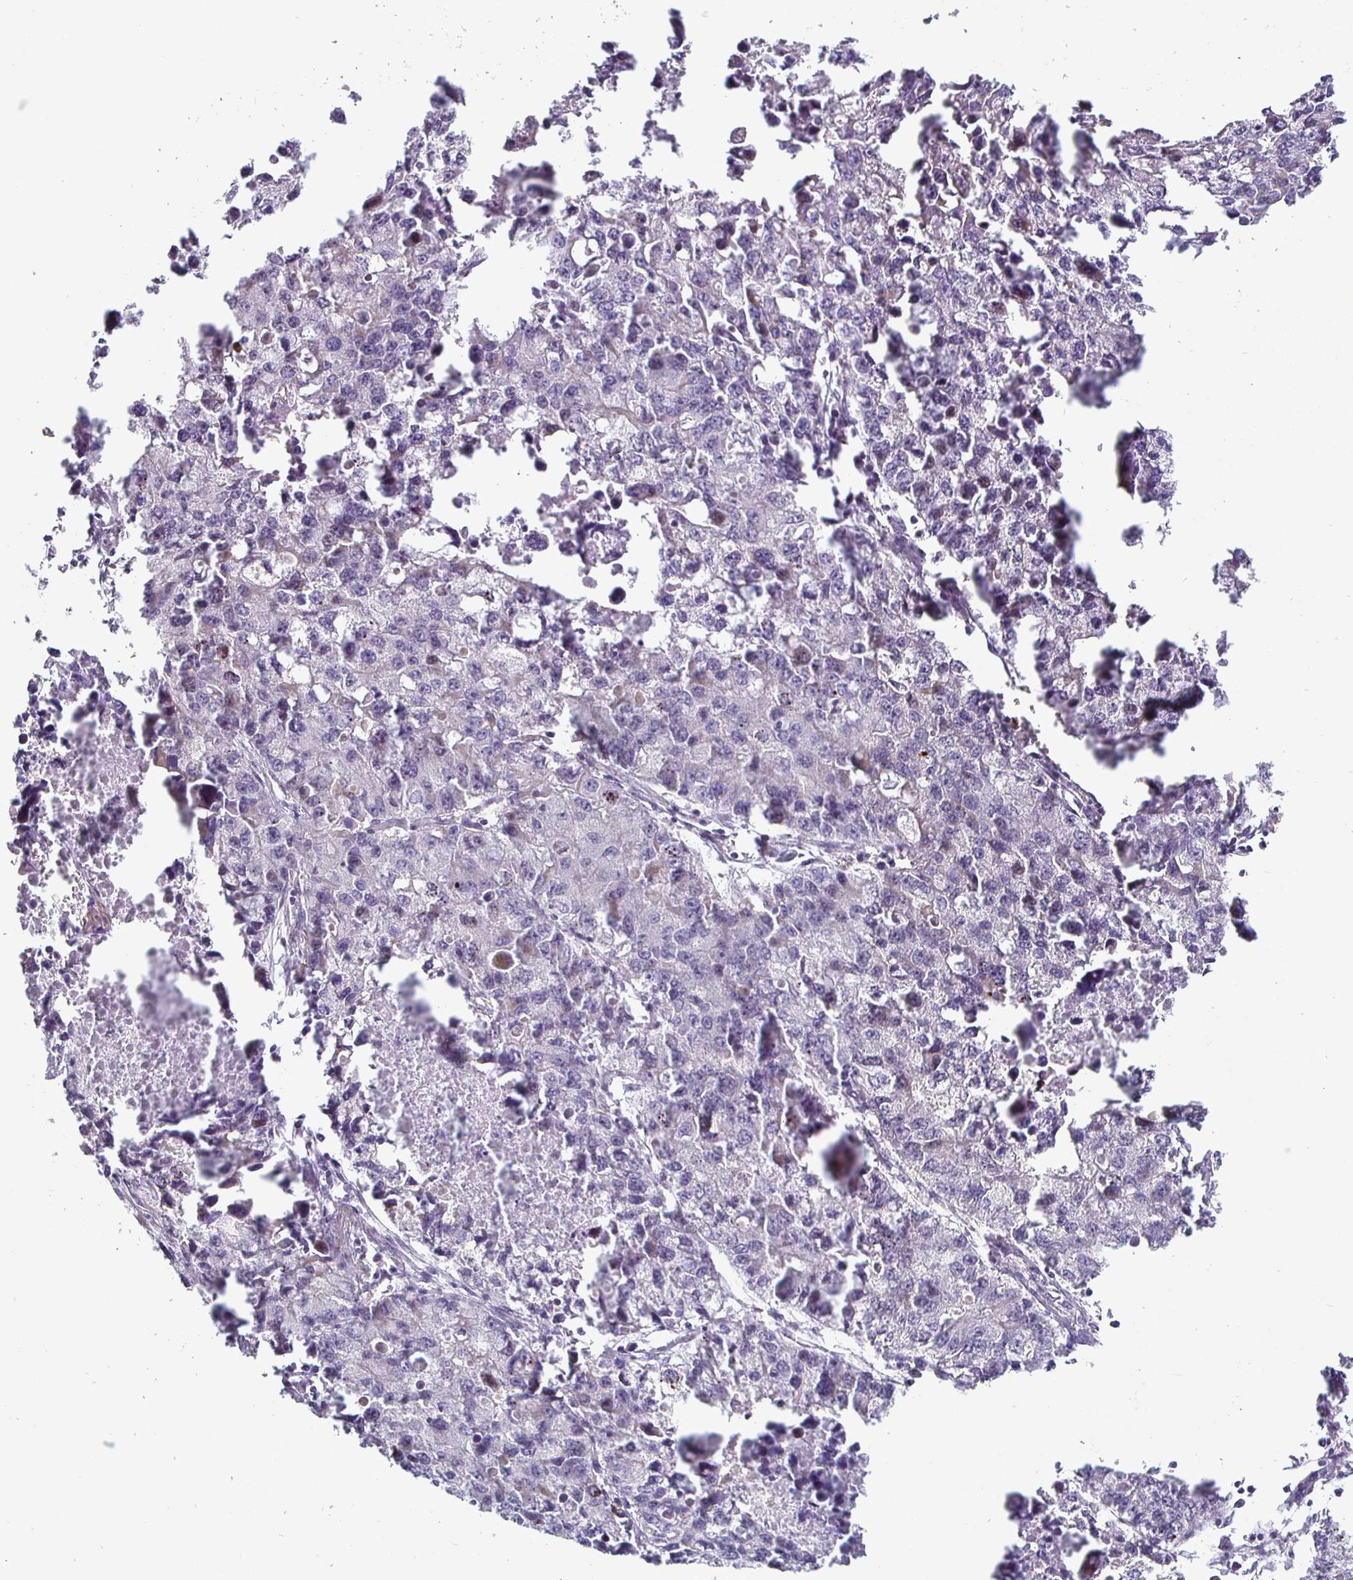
{"staining": {"intensity": "negative", "quantity": "none", "location": "none"}, "tissue": "lung cancer", "cell_type": "Tumor cells", "image_type": "cancer", "snomed": [{"axis": "morphology", "description": "Adenocarcinoma, NOS"}, {"axis": "topography", "description": "Lung"}], "caption": "The image reveals no significant expression in tumor cells of lung adenocarcinoma.", "gene": "DMRTB1", "patient": {"sex": "female", "age": 51}}